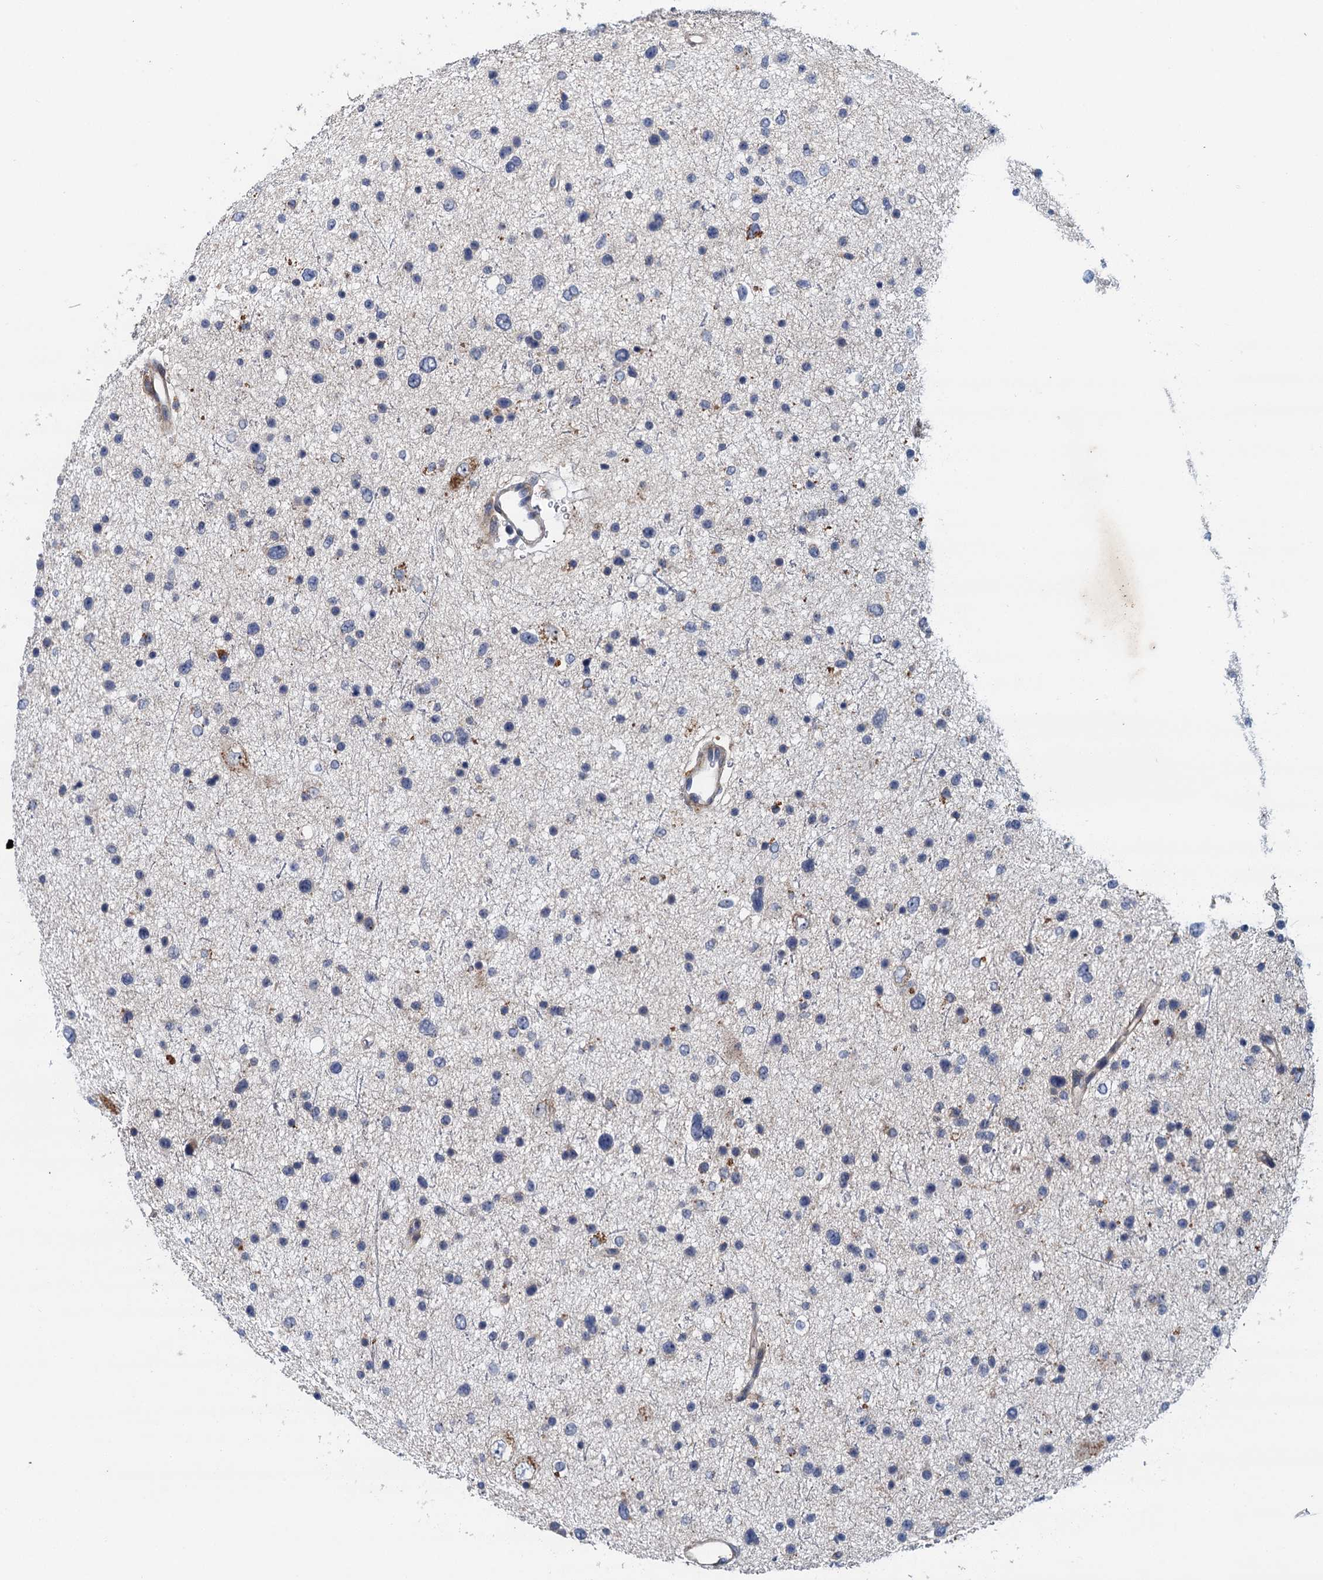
{"staining": {"intensity": "negative", "quantity": "none", "location": "none"}, "tissue": "glioma", "cell_type": "Tumor cells", "image_type": "cancer", "snomed": [{"axis": "morphology", "description": "Glioma, malignant, Low grade"}, {"axis": "topography", "description": "Brain"}], "caption": "Immunohistochemistry (IHC) image of neoplastic tissue: malignant glioma (low-grade) stained with DAB shows no significant protein staining in tumor cells.", "gene": "TPCN1", "patient": {"sex": "female", "age": 37}}